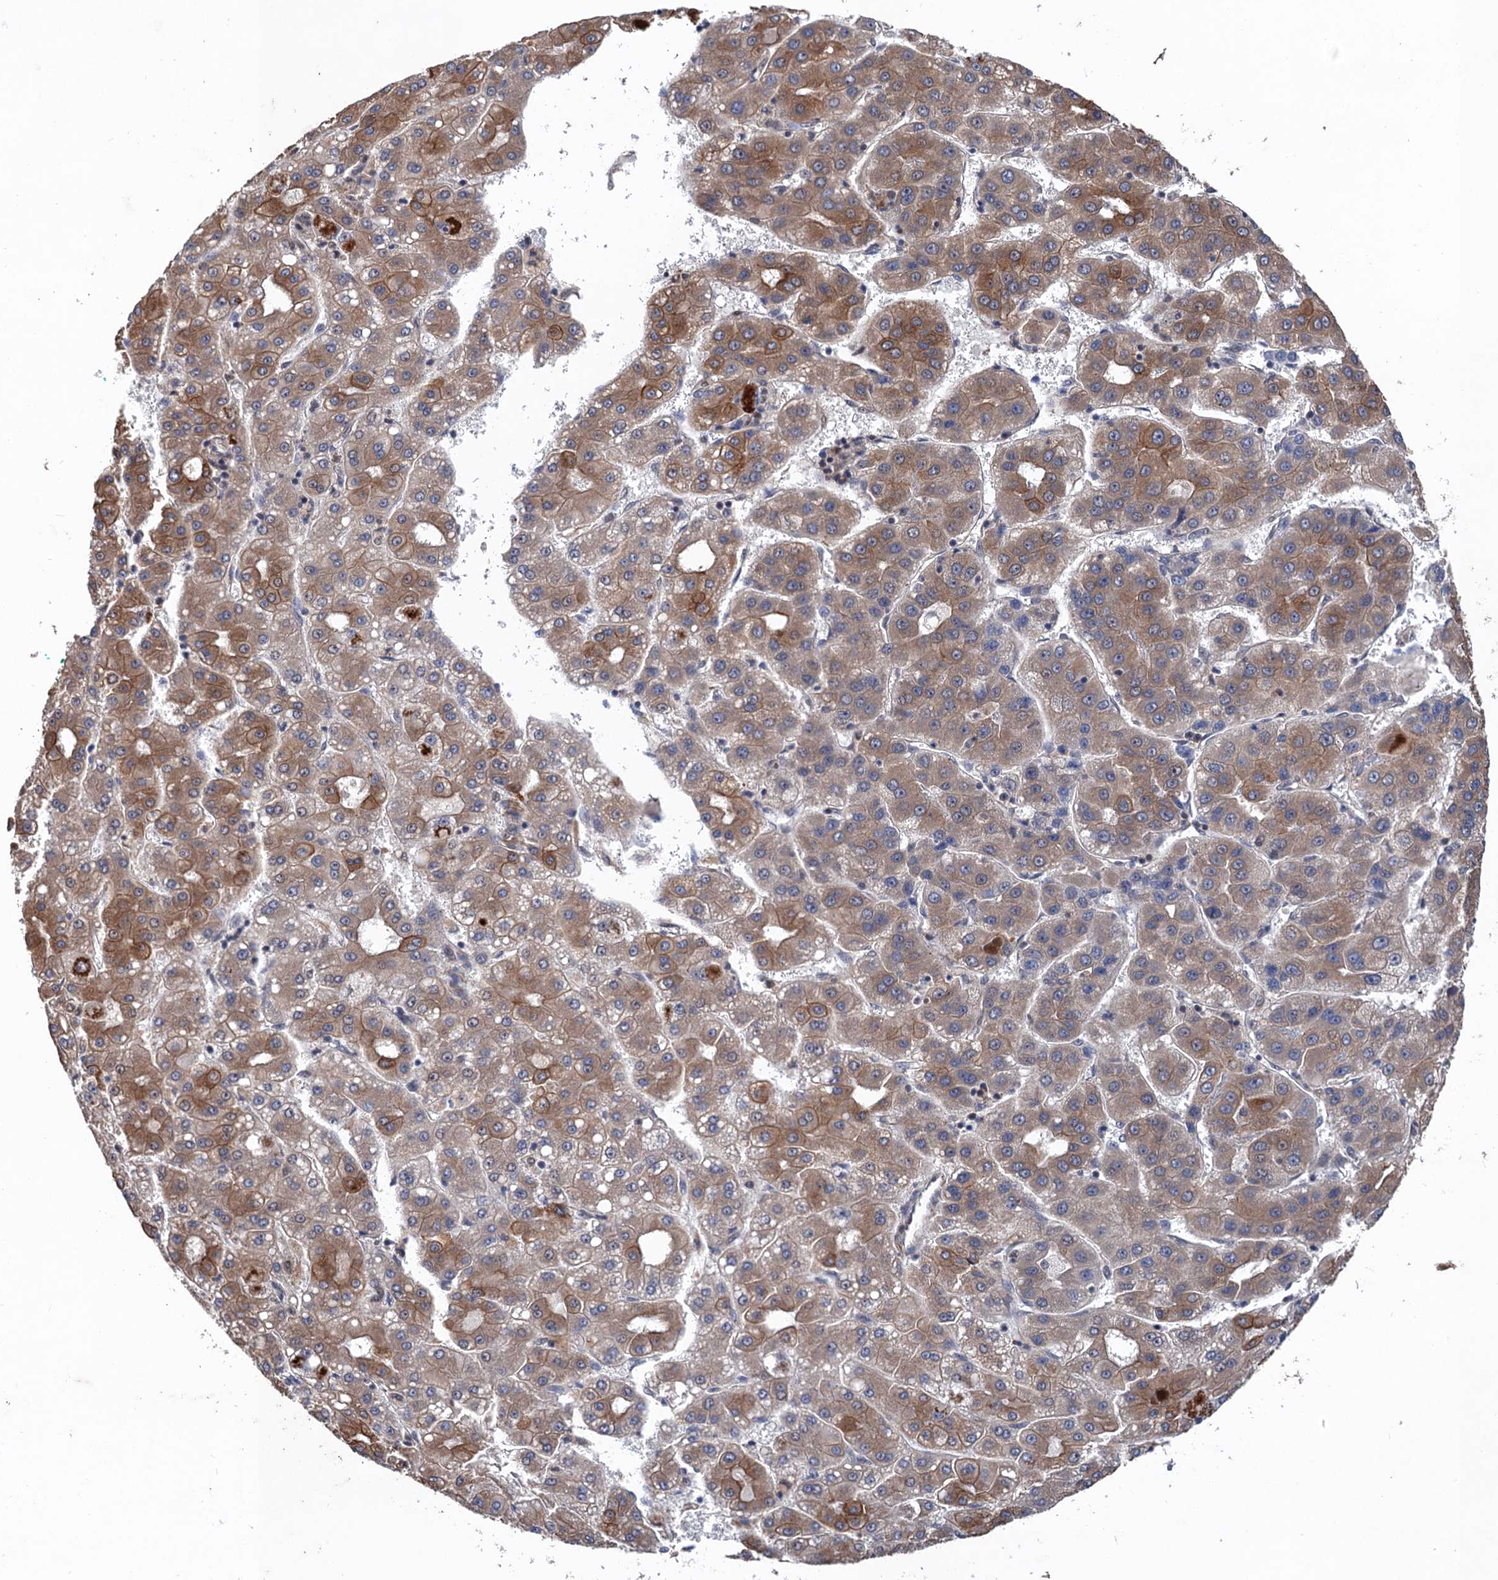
{"staining": {"intensity": "moderate", "quantity": ">75%", "location": "cytoplasmic/membranous"}, "tissue": "liver cancer", "cell_type": "Tumor cells", "image_type": "cancer", "snomed": [{"axis": "morphology", "description": "Carcinoma, Hepatocellular, NOS"}, {"axis": "topography", "description": "Liver"}], "caption": "IHC histopathology image of neoplastic tissue: hepatocellular carcinoma (liver) stained using IHC demonstrates medium levels of moderate protein expression localized specifically in the cytoplasmic/membranous of tumor cells, appearing as a cytoplasmic/membranous brown color.", "gene": "TTC31", "patient": {"sex": "male", "age": 65}}